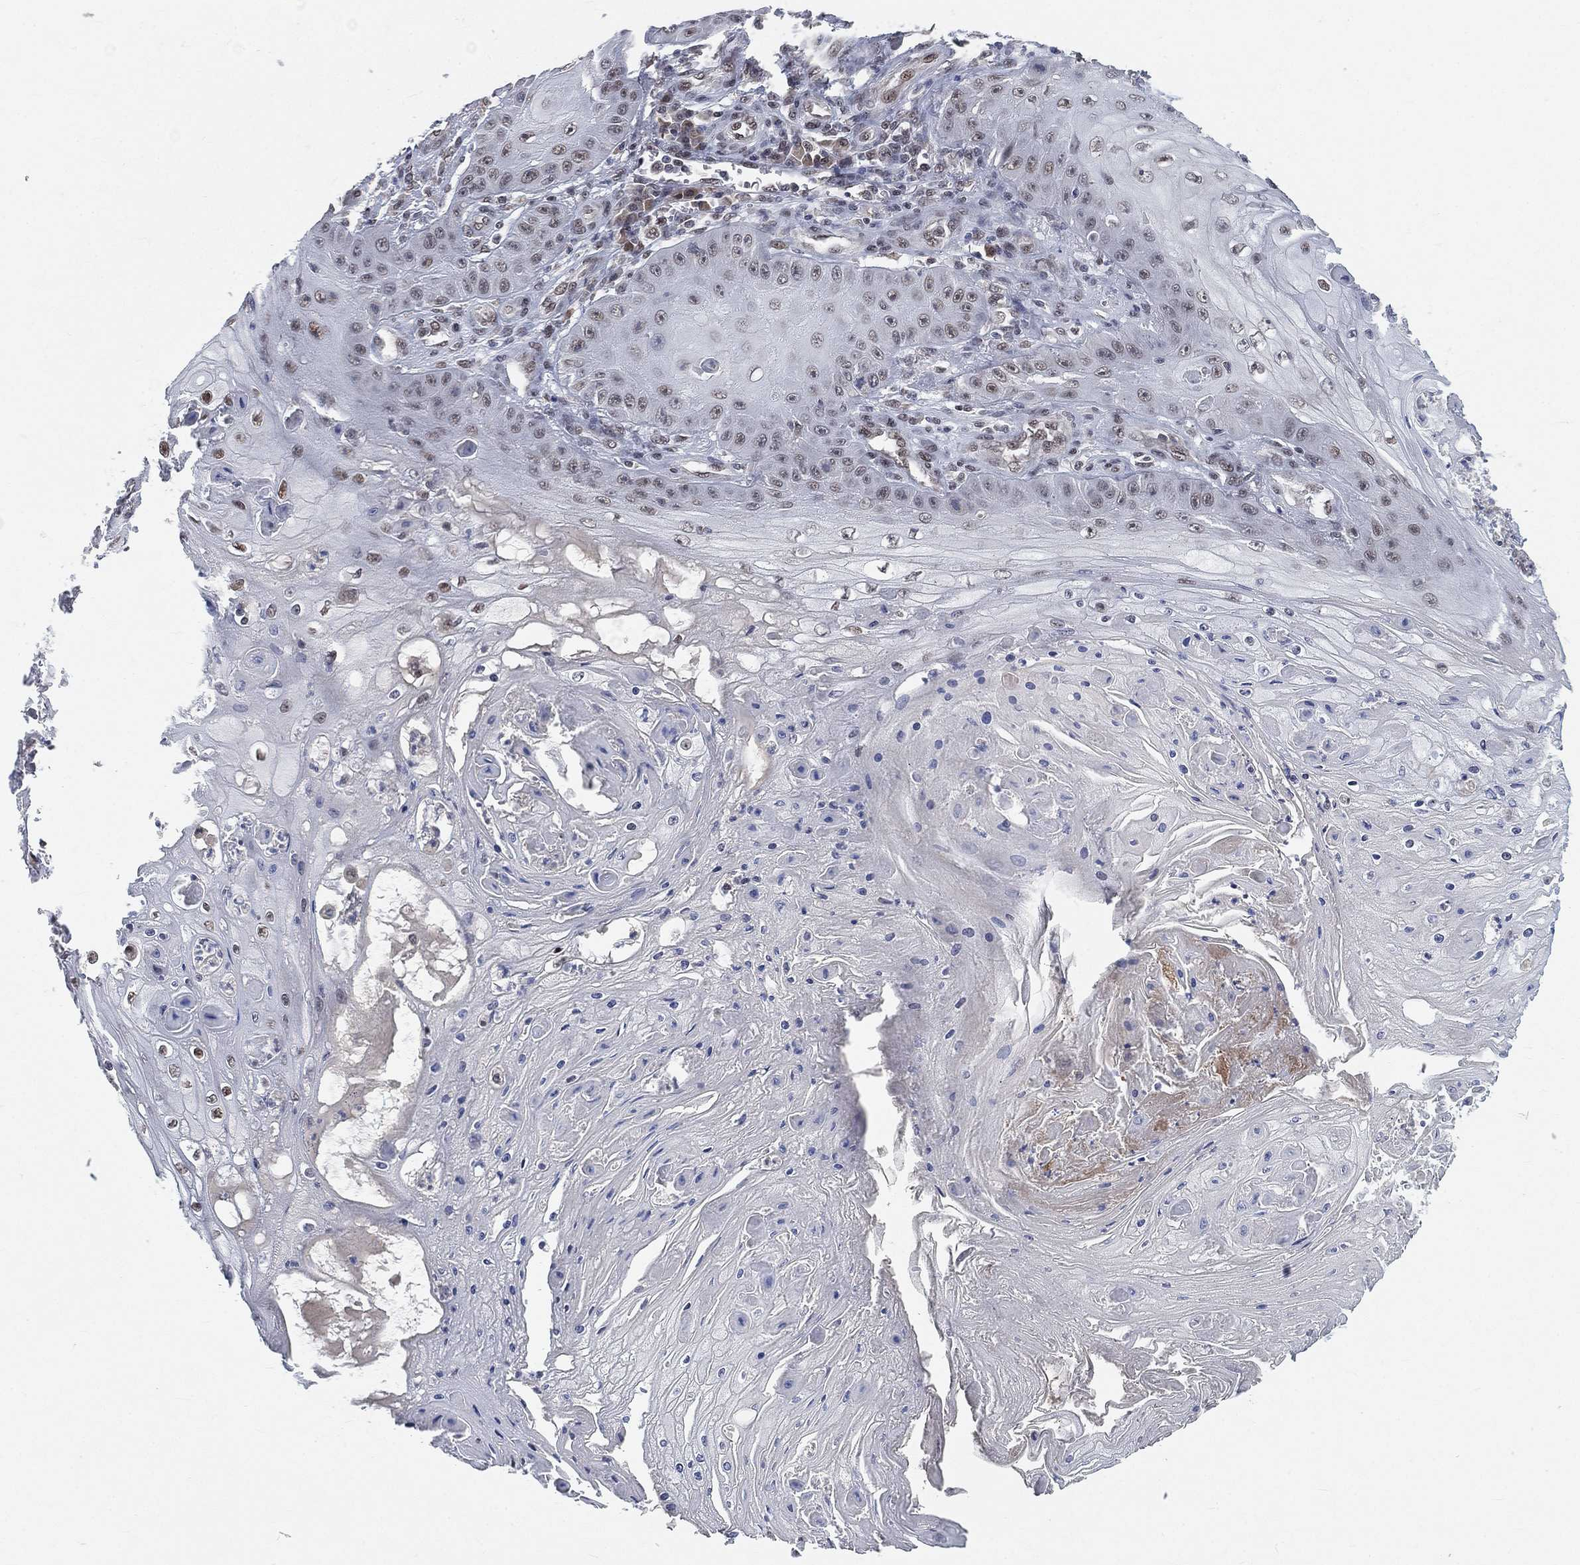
{"staining": {"intensity": "negative", "quantity": "none", "location": "none"}, "tissue": "skin cancer", "cell_type": "Tumor cells", "image_type": "cancer", "snomed": [{"axis": "morphology", "description": "Squamous cell carcinoma, NOS"}, {"axis": "topography", "description": "Skin"}], "caption": "DAB immunohistochemical staining of human skin cancer (squamous cell carcinoma) demonstrates no significant expression in tumor cells.", "gene": "YLPM1", "patient": {"sex": "male", "age": 70}}